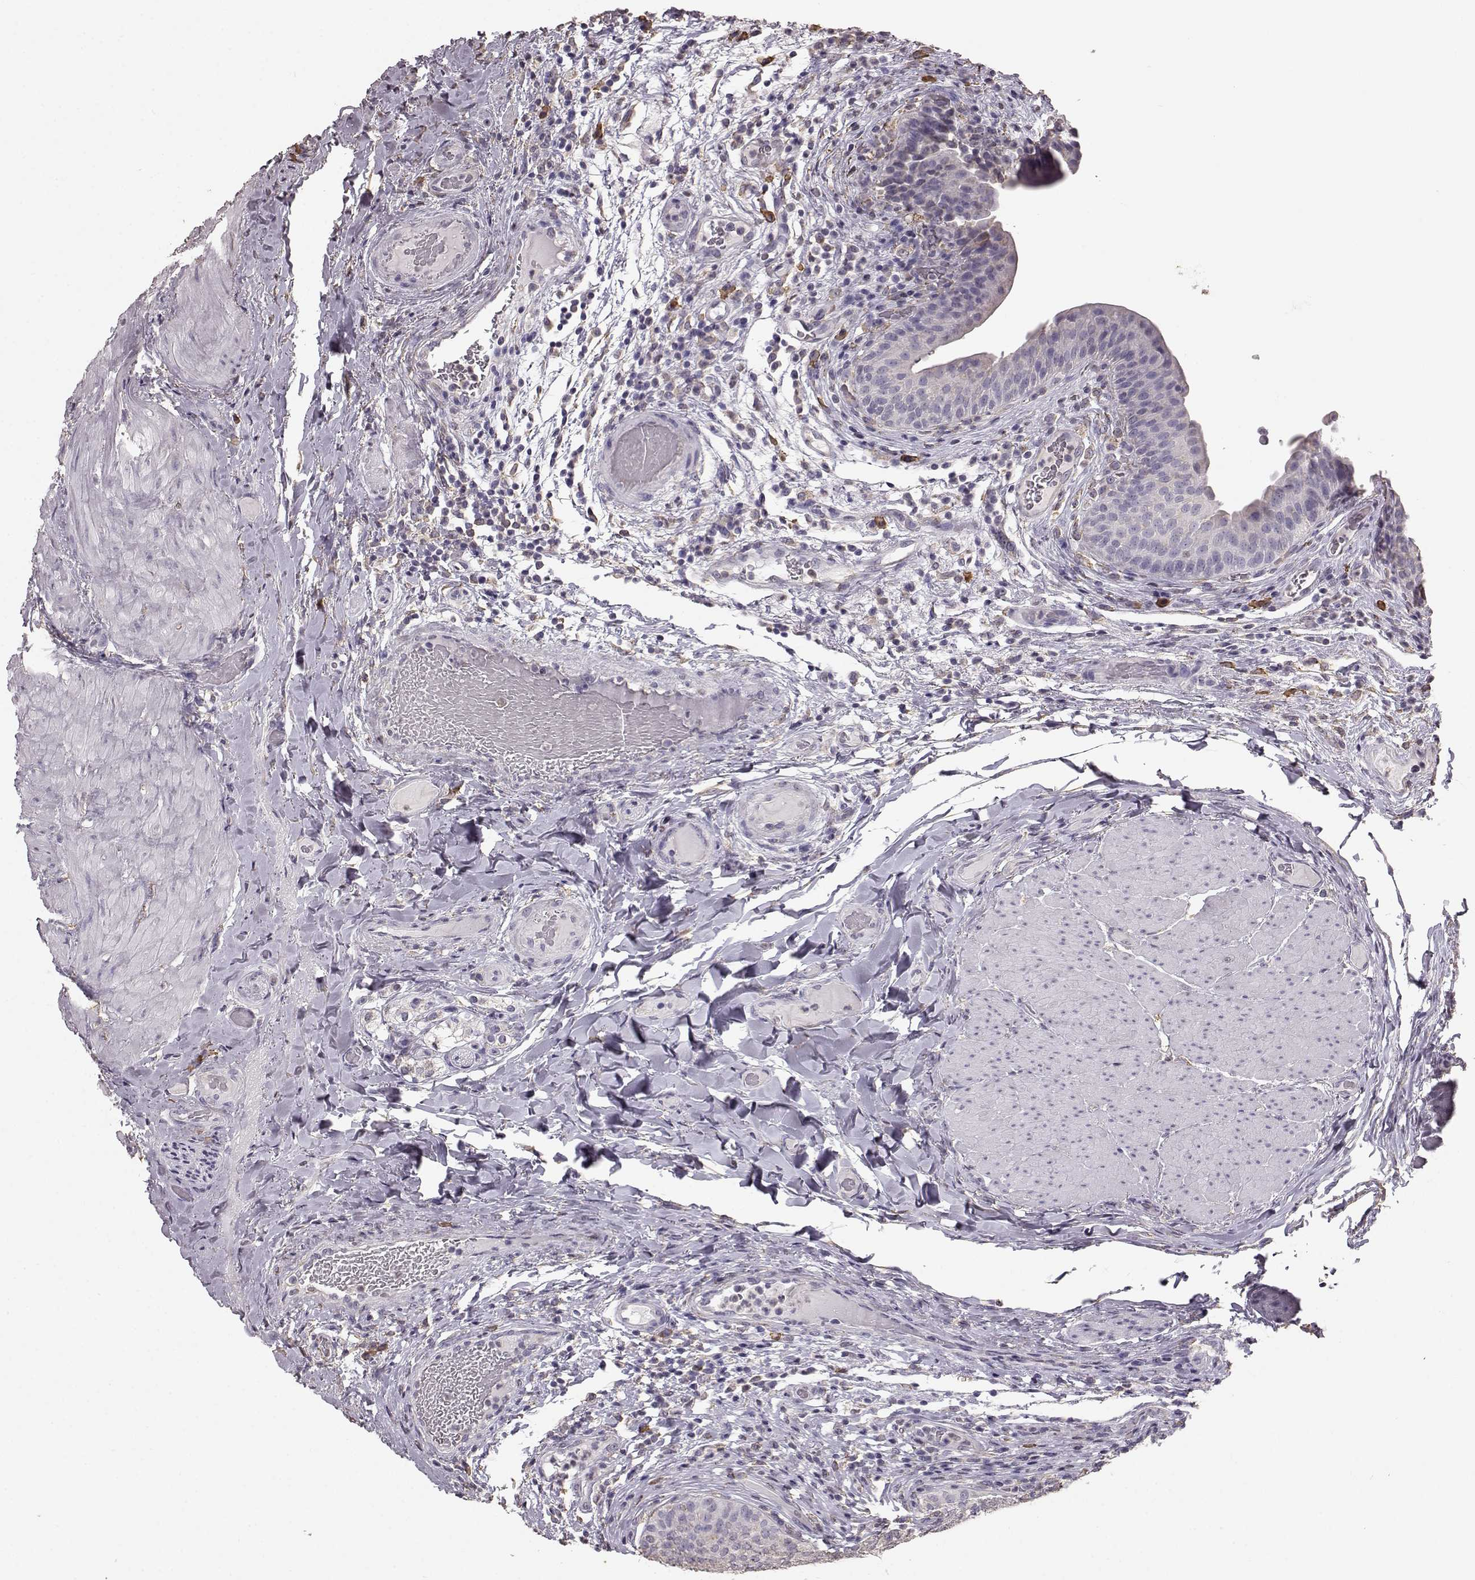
{"staining": {"intensity": "negative", "quantity": "none", "location": "none"}, "tissue": "urinary bladder", "cell_type": "Urothelial cells", "image_type": "normal", "snomed": [{"axis": "morphology", "description": "Normal tissue, NOS"}, {"axis": "topography", "description": "Urinary bladder"}], "caption": "Immunohistochemistry of normal urinary bladder reveals no staining in urothelial cells. Brightfield microscopy of immunohistochemistry stained with DAB (brown) and hematoxylin (blue), captured at high magnification.", "gene": "GABRG3", "patient": {"sex": "male", "age": 66}}